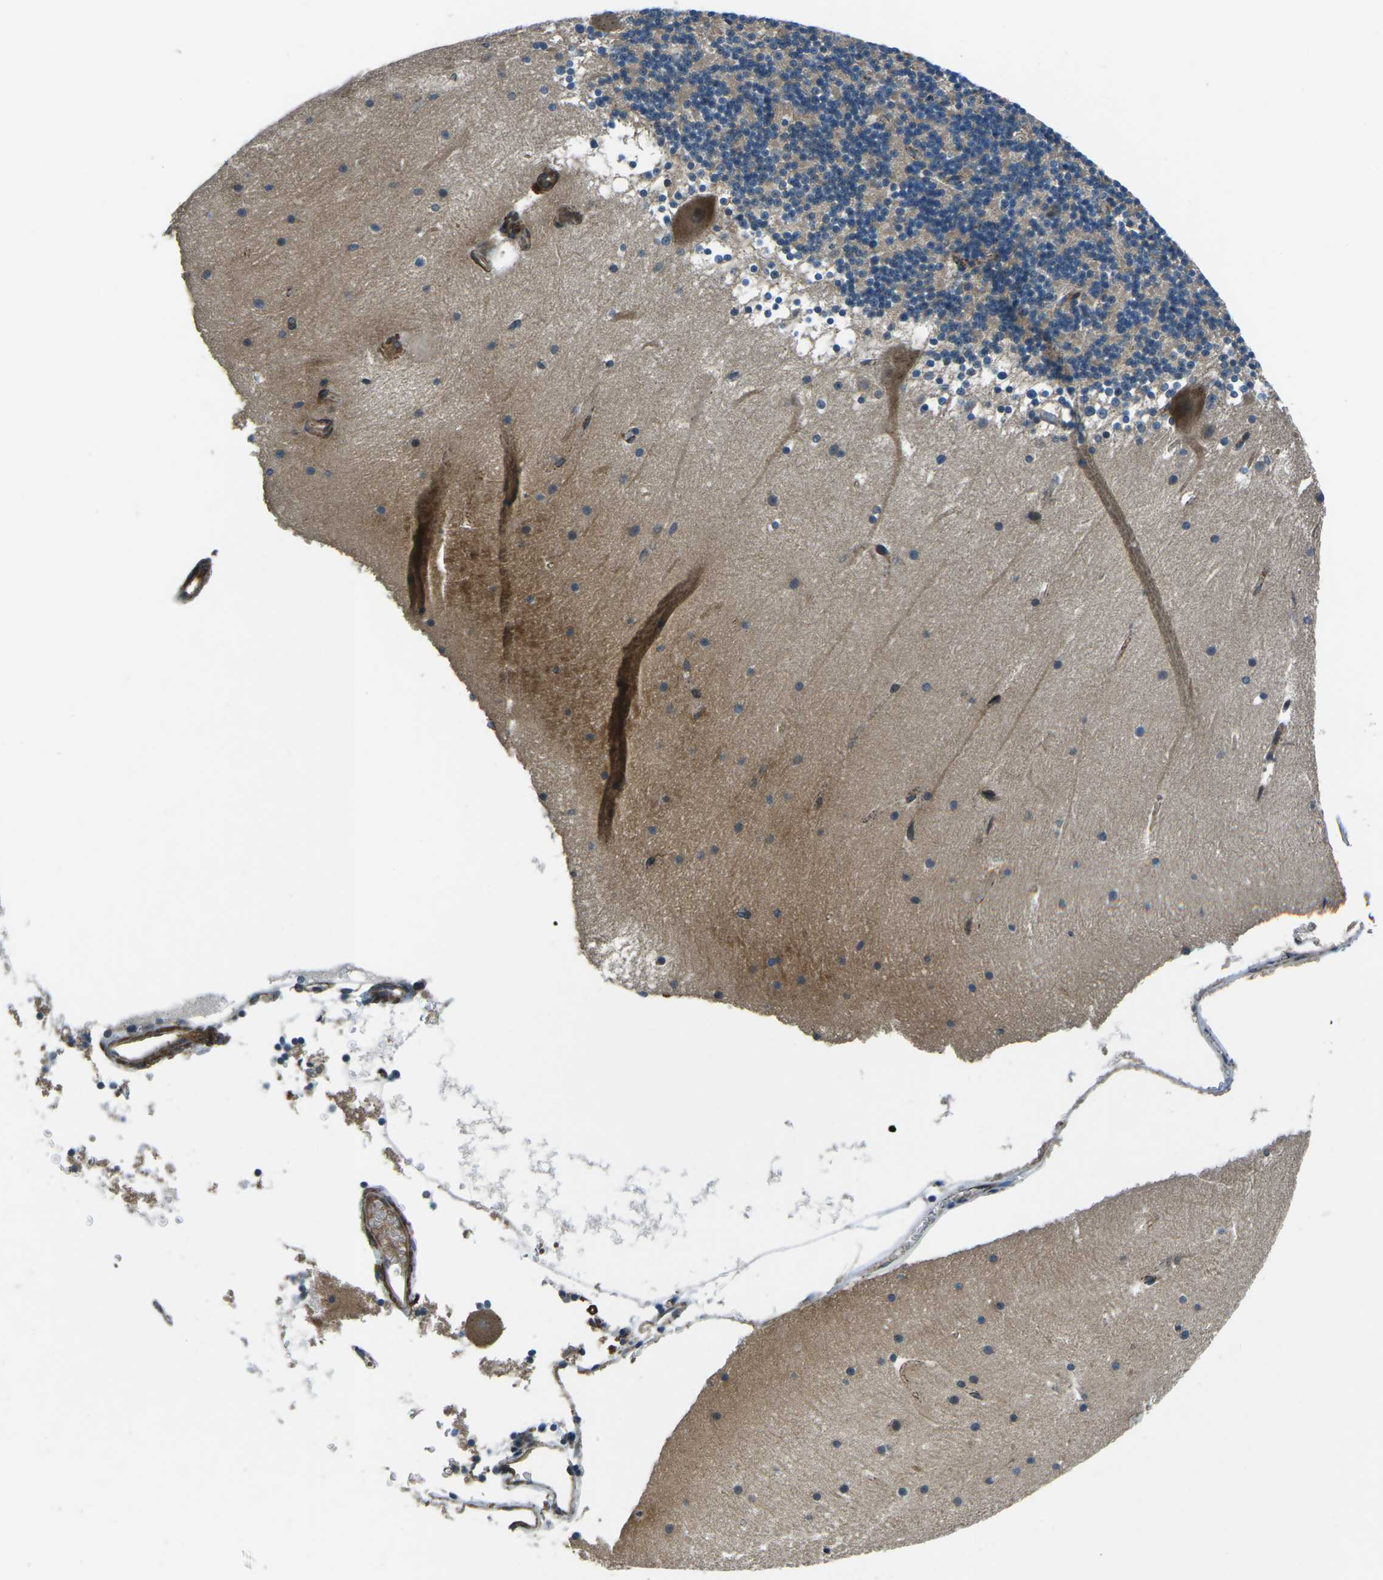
{"staining": {"intensity": "weak", "quantity": "25%-75%", "location": "cytoplasmic/membranous"}, "tissue": "cerebellum", "cell_type": "Cells in granular layer", "image_type": "normal", "snomed": [{"axis": "morphology", "description": "Normal tissue, NOS"}, {"axis": "topography", "description": "Cerebellum"}], "caption": "Immunohistochemistry (IHC) histopathology image of benign cerebellum: human cerebellum stained using immunohistochemistry (IHC) displays low levels of weak protein expression localized specifically in the cytoplasmic/membranous of cells in granular layer, appearing as a cytoplasmic/membranous brown color.", "gene": "AFAP1", "patient": {"sex": "male", "age": 45}}